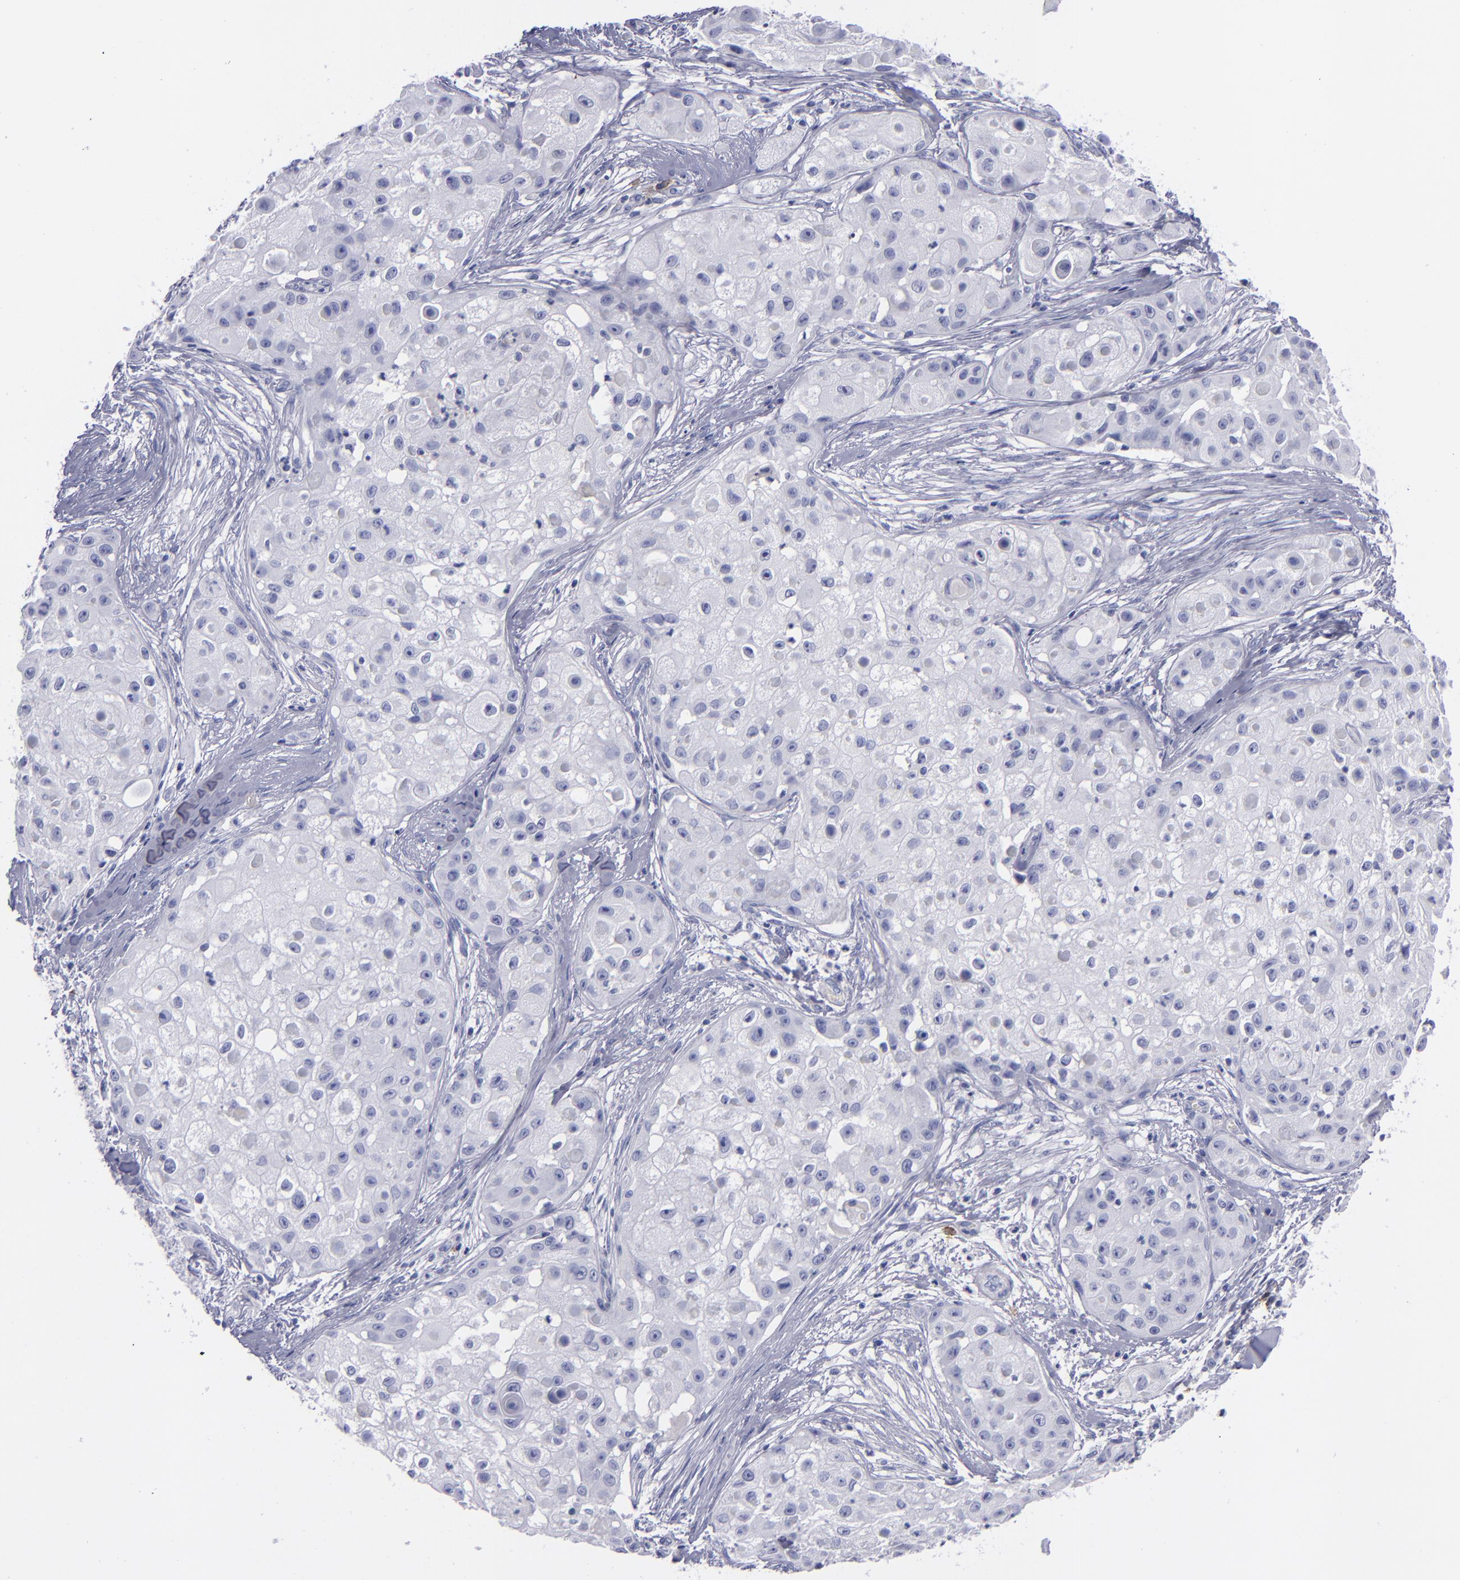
{"staining": {"intensity": "negative", "quantity": "none", "location": "none"}, "tissue": "skin cancer", "cell_type": "Tumor cells", "image_type": "cancer", "snomed": [{"axis": "morphology", "description": "Squamous cell carcinoma, NOS"}, {"axis": "topography", "description": "Skin"}], "caption": "Immunohistochemical staining of skin squamous cell carcinoma demonstrates no significant expression in tumor cells.", "gene": "CD38", "patient": {"sex": "female", "age": 57}}